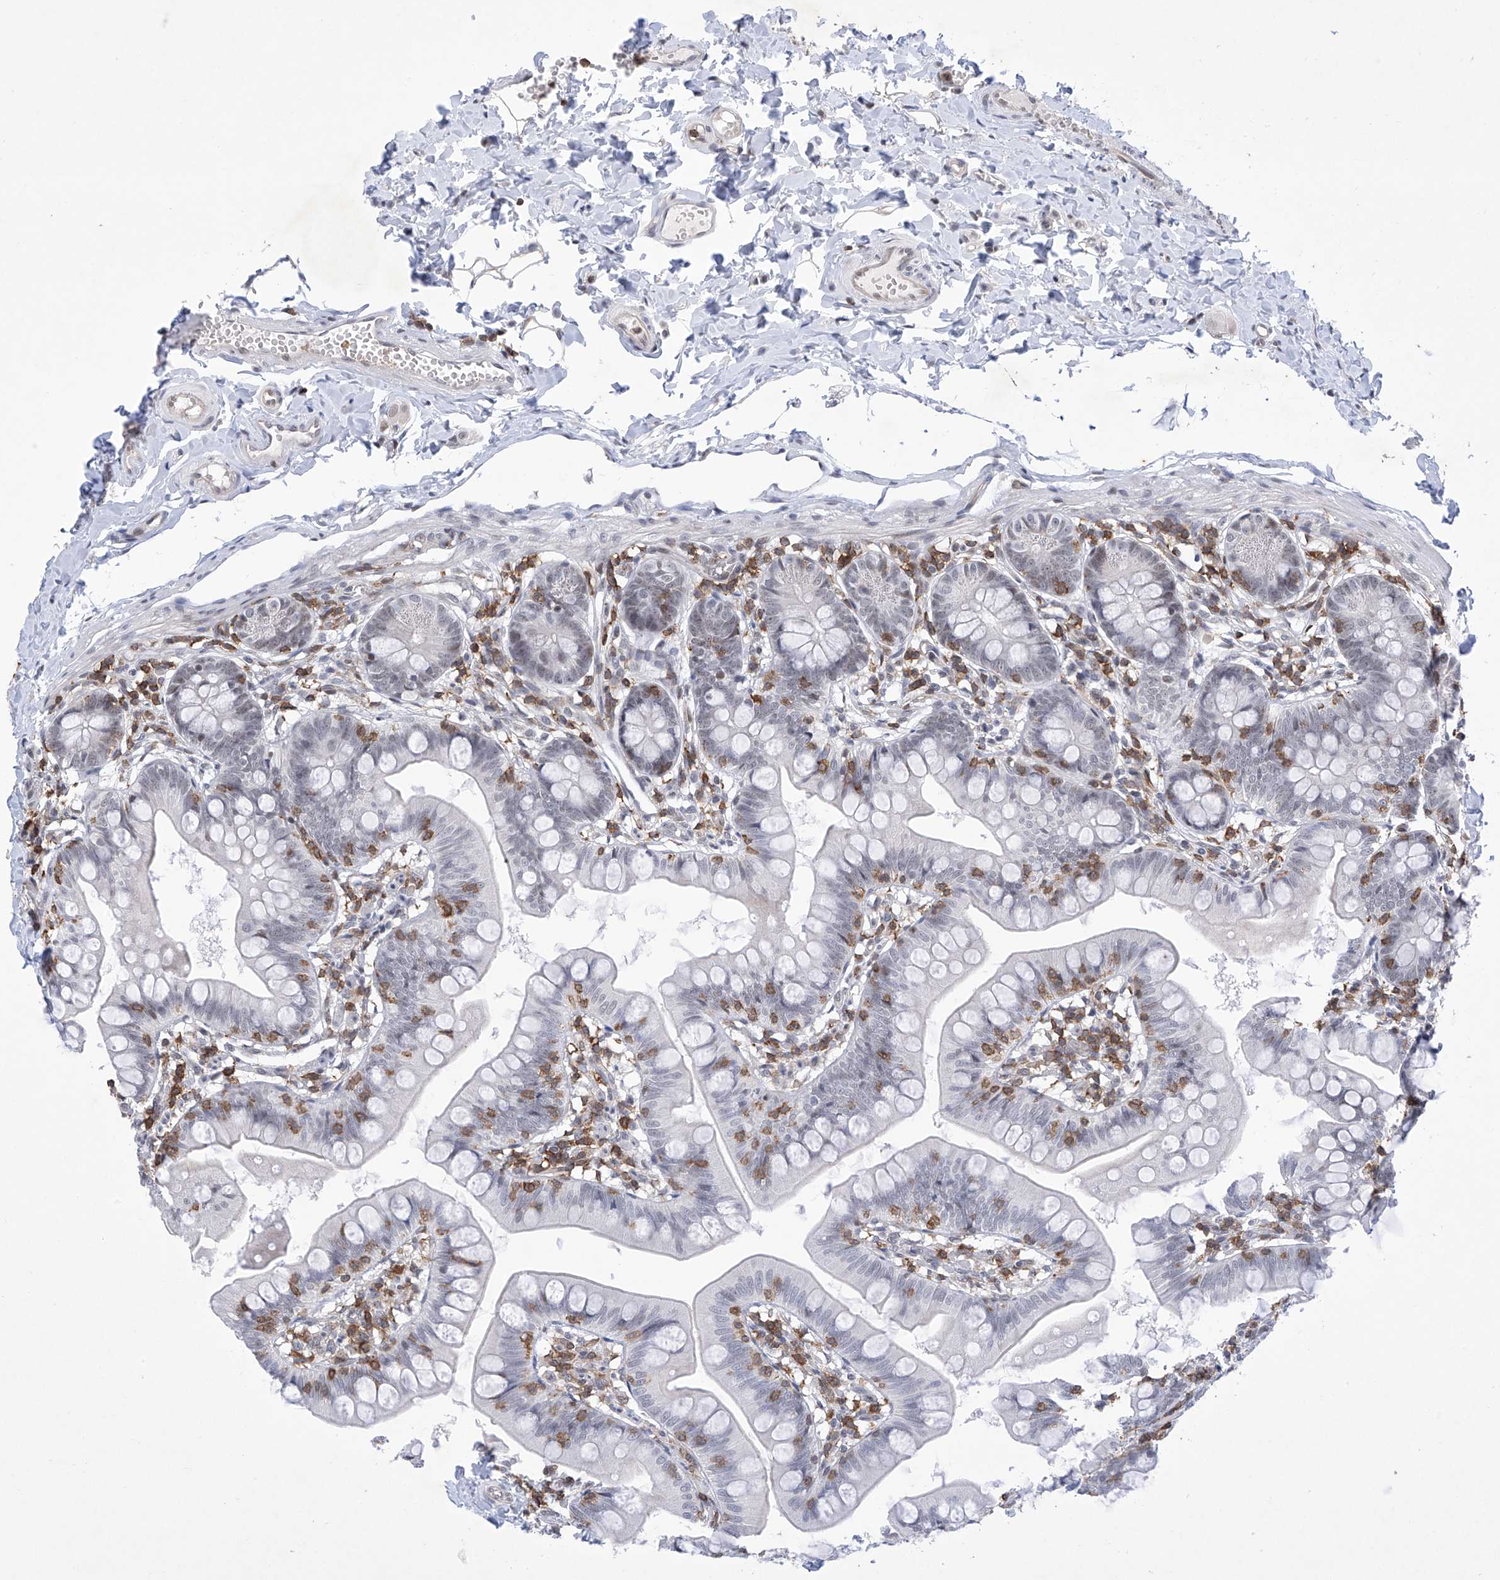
{"staining": {"intensity": "negative", "quantity": "none", "location": "none"}, "tissue": "small intestine", "cell_type": "Glandular cells", "image_type": "normal", "snomed": [{"axis": "morphology", "description": "Normal tissue, NOS"}, {"axis": "topography", "description": "Small intestine"}], "caption": "Immunohistochemical staining of benign small intestine shows no significant expression in glandular cells.", "gene": "MSL3", "patient": {"sex": "male", "age": 7}}